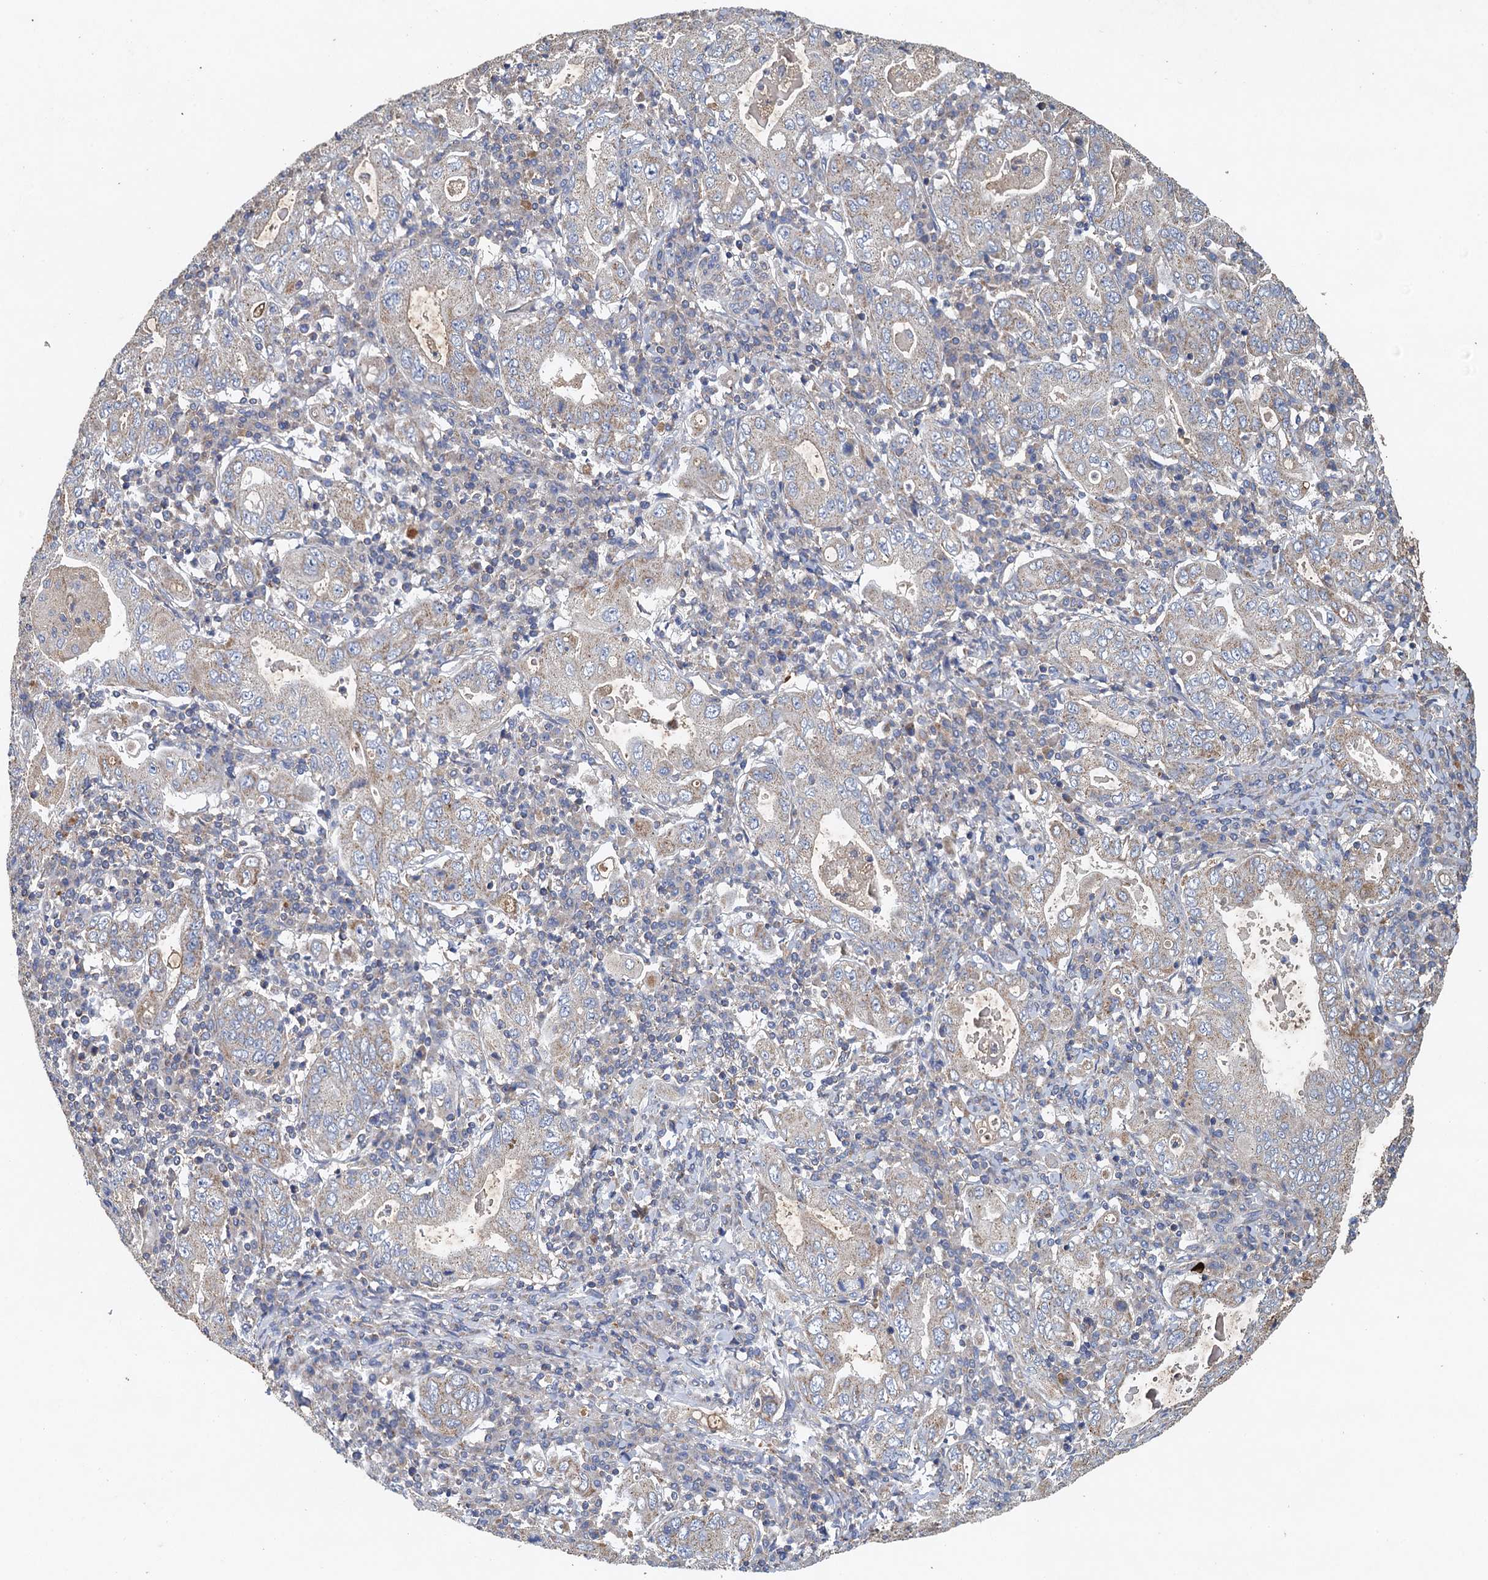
{"staining": {"intensity": "weak", "quantity": "<25%", "location": "cytoplasmic/membranous"}, "tissue": "stomach cancer", "cell_type": "Tumor cells", "image_type": "cancer", "snomed": [{"axis": "morphology", "description": "Normal tissue, NOS"}, {"axis": "morphology", "description": "Adenocarcinoma, NOS"}, {"axis": "topography", "description": "Esophagus"}, {"axis": "topography", "description": "Stomach, upper"}, {"axis": "topography", "description": "Peripheral nerve tissue"}], "caption": "Adenocarcinoma (stomach) stained for a protein using immunohistochemistry shows no expression tumor cells.", "gene": "BCS1L", "patient": {"sex": "male", "age": 62}}